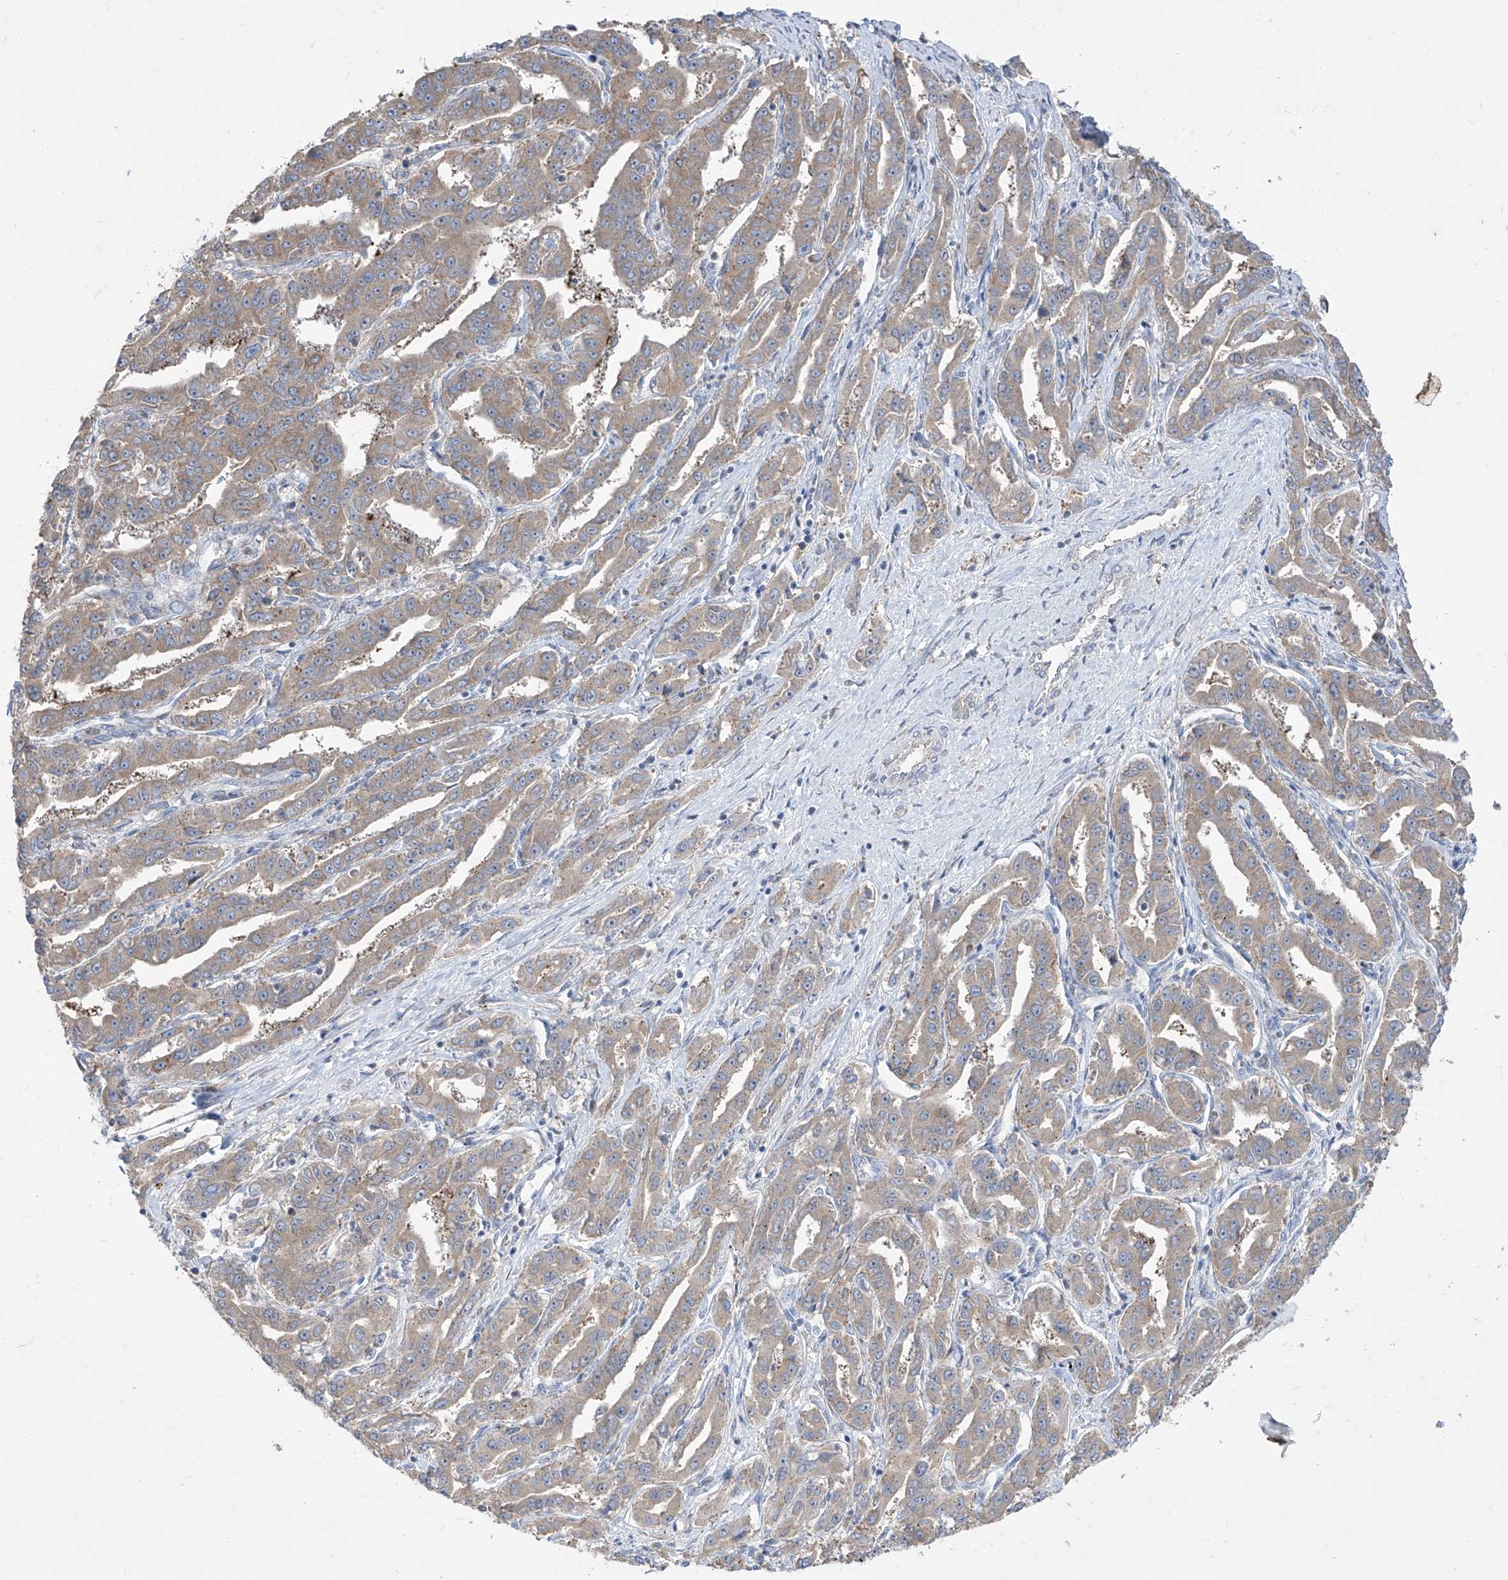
{"staining": {"intensity": "weak", "quantity": ">75%", "location": "cytoplasmic/membranous"}, "tissue": "liver cancer", "cell_type": "Tumor cells", "image_type": "cancer", "snomed": [{"axis": "morphology", "description": "Cholangiocarcinoma"}, {"axis": "topography", "description": "Liver"}], "caption": "There is low levels of weak cytoplasmic/membranous positivity in tumor cells of liver cancer, as demonstrated by immunohistochemical staining (brown color).", "gene": "BROX", "patient": {"sex": "male", "age": 59}}